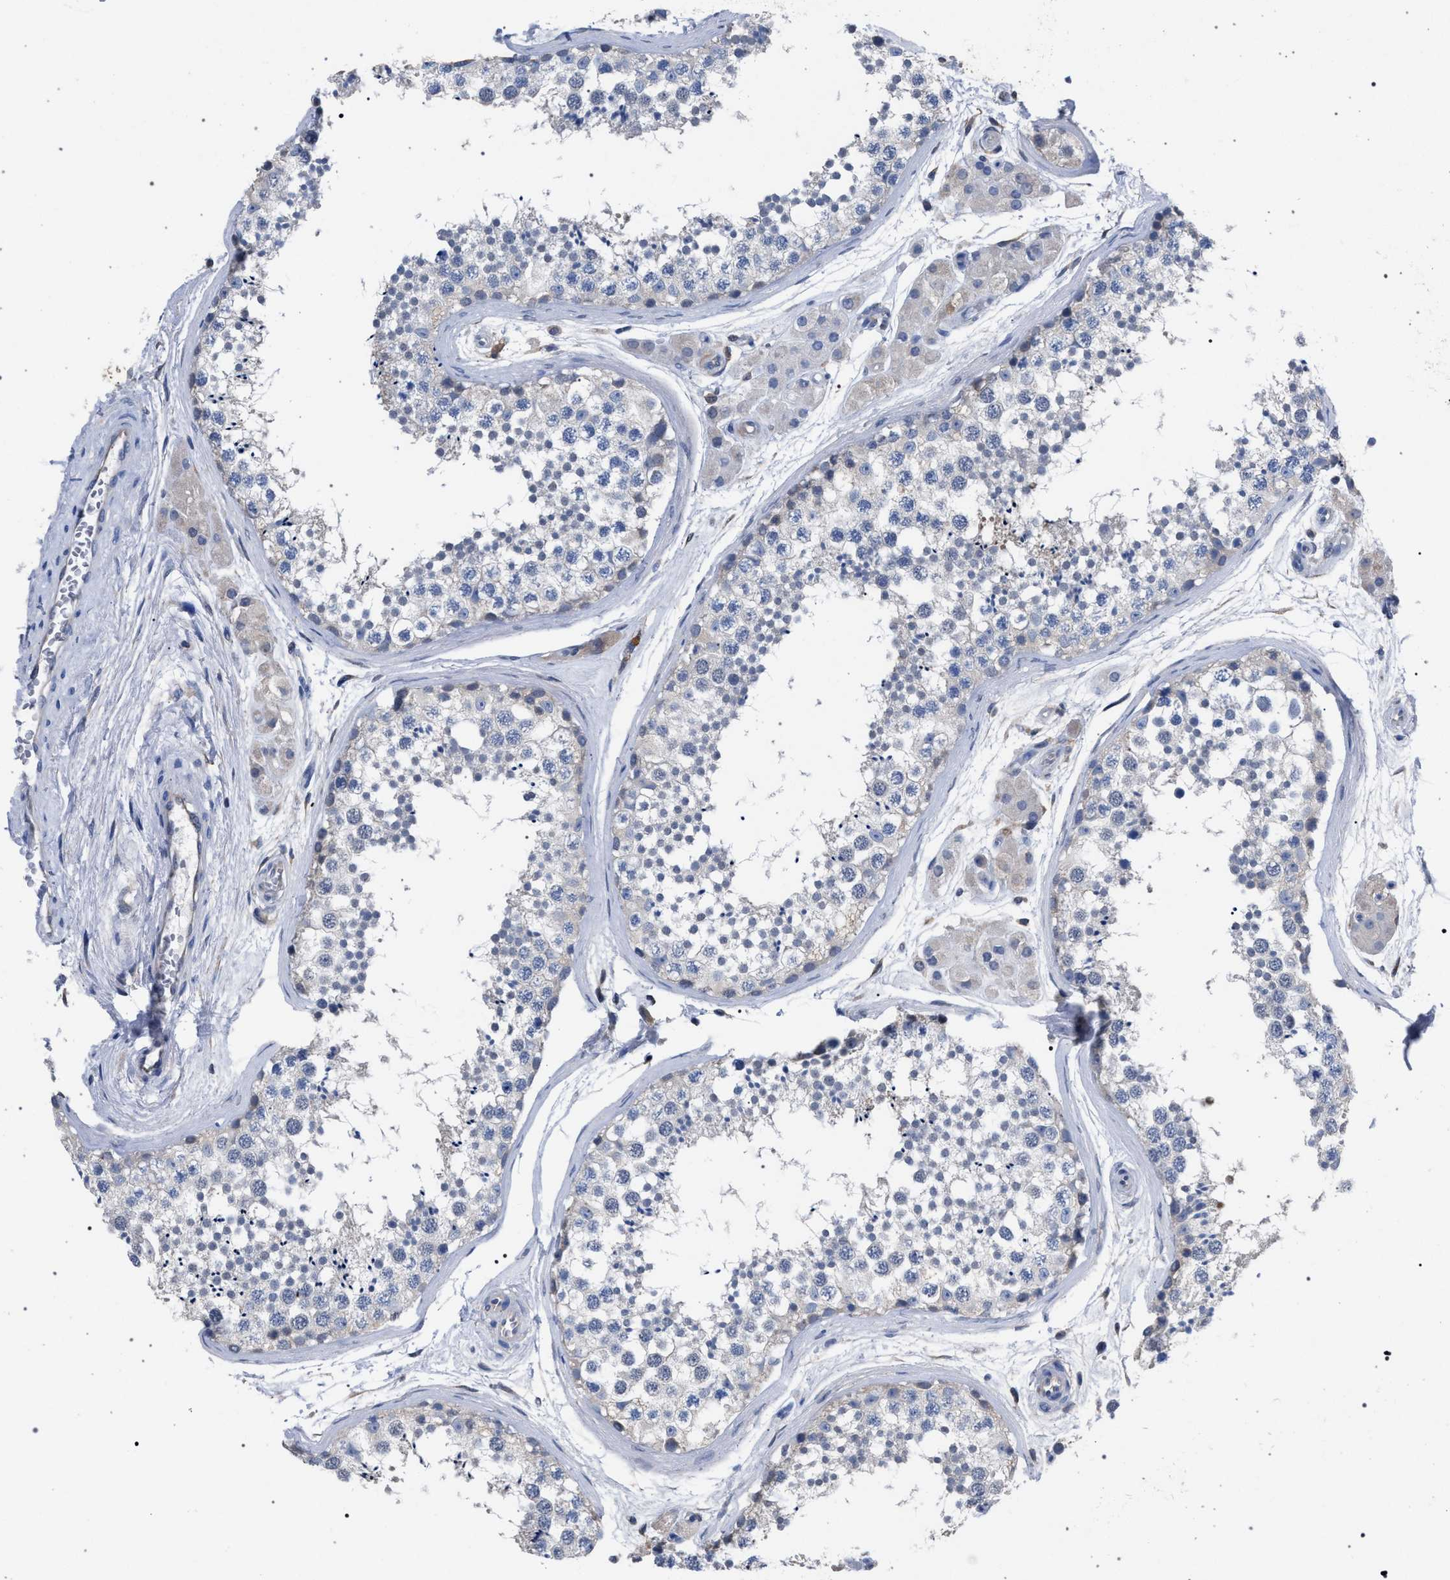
{"staining": {"intensity": "weak", "quantity": "25%-75%", "location": "cytoplasmic/membranous"}, "tissue": "testis", "cell_type": "Cells in seminiferous ducts", "image_type": "normal", "snomed": [{"axis": "morphology", "description": "Normal tissue, NOS"}, {"axis": "topography", "description": "Testis"}], "caption": "Protein expression analysis of normal human testis reveals weak cytoplasmic/membranous expression in approximately 25%-75% of cells in seminiferous ducts.", "gene": "CRYZ", "patient": {"sex": "male", "age": 56}}